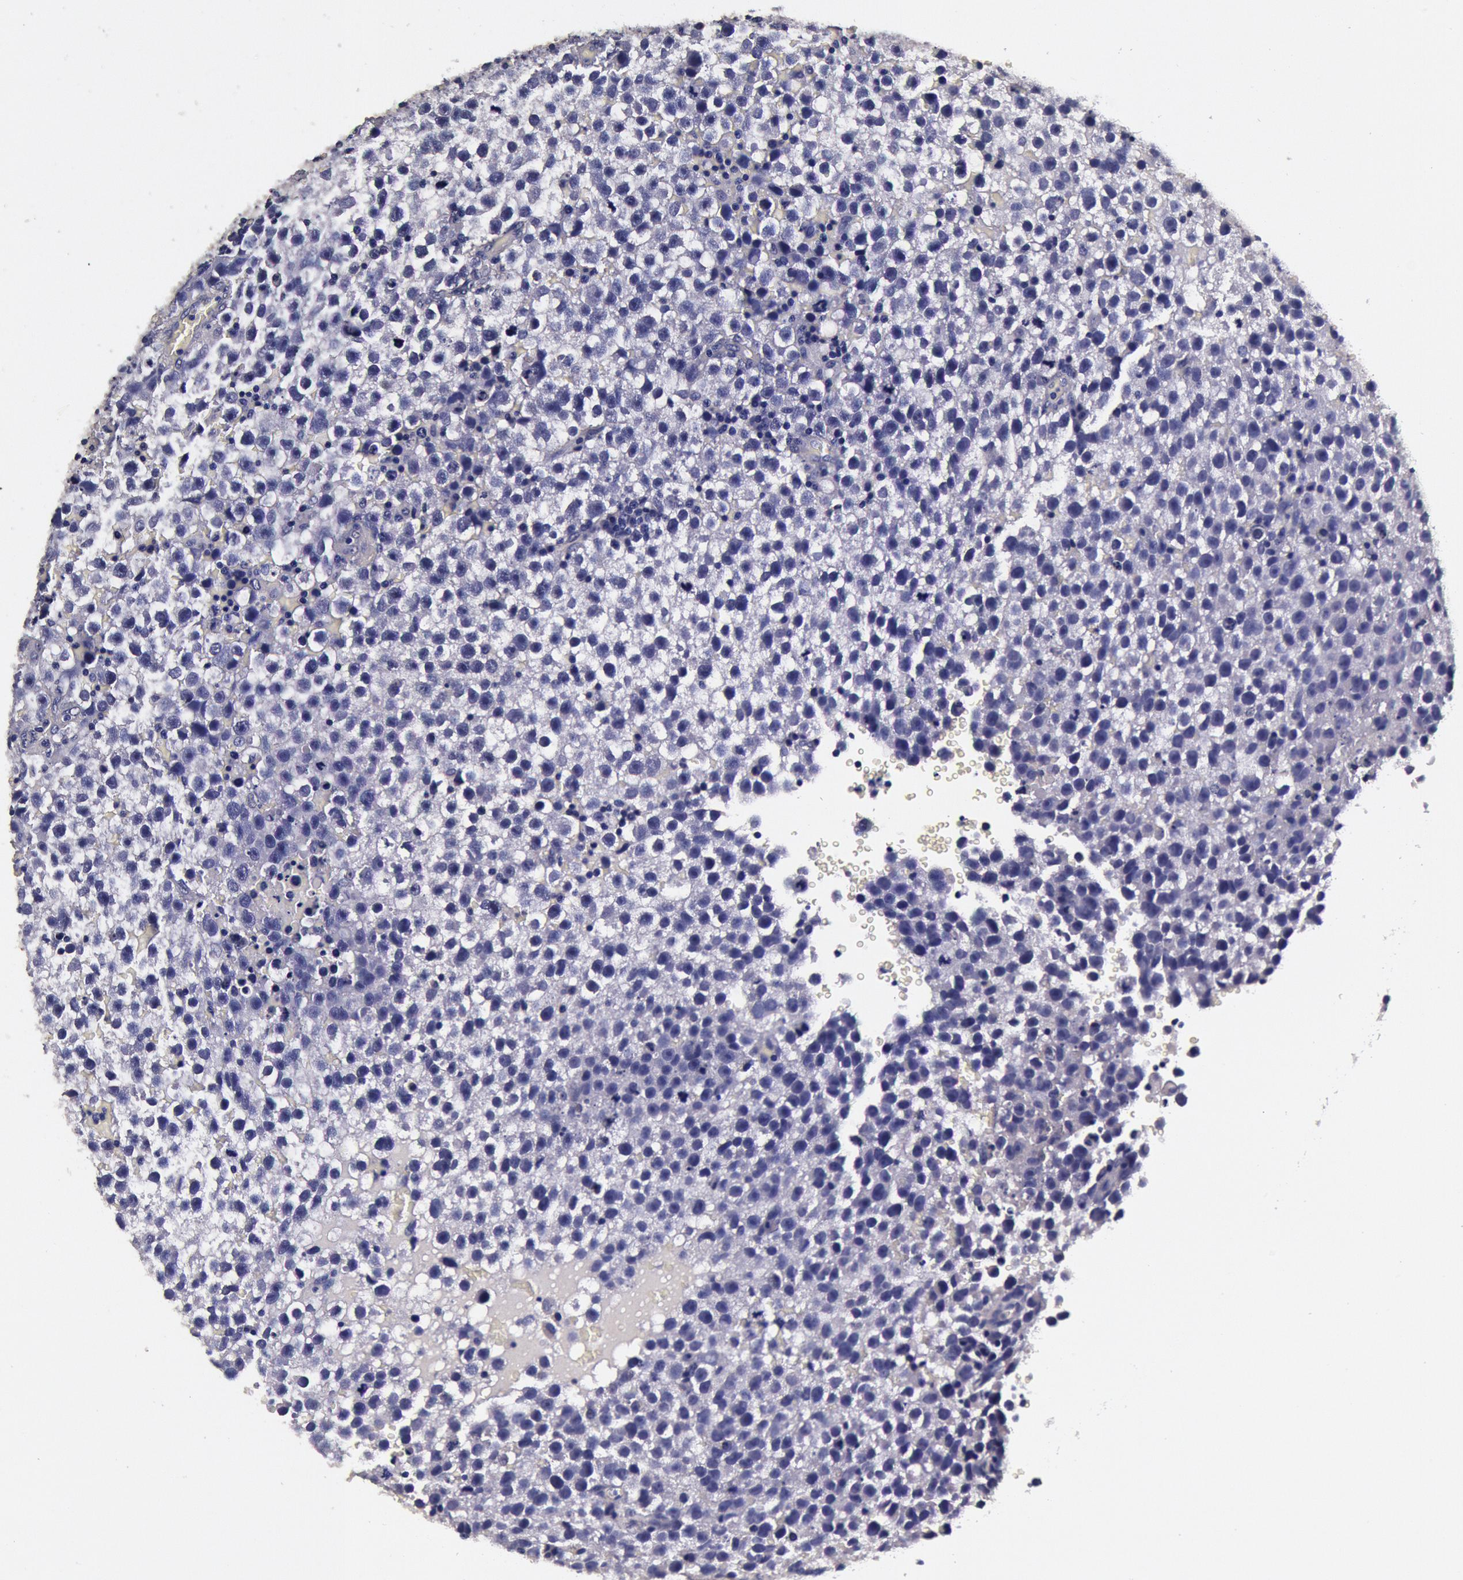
{"staining": {"intensity": "negative", "quantity": "none", "location": "none"}, "tissue": "testis cancer", "cell_type": "Tumor cells", "image_type": "cancer", "snomed": [{"axis": "morphology", "description": "Seminoma, NOS"}, {"axis": "topography", "description": "Testis"}], "caption": "There is no significant staining in tumor cells of testis cancer (seminoma).", "gene": "CCDC22", "patient": {"sex": "male", "age": 33}}